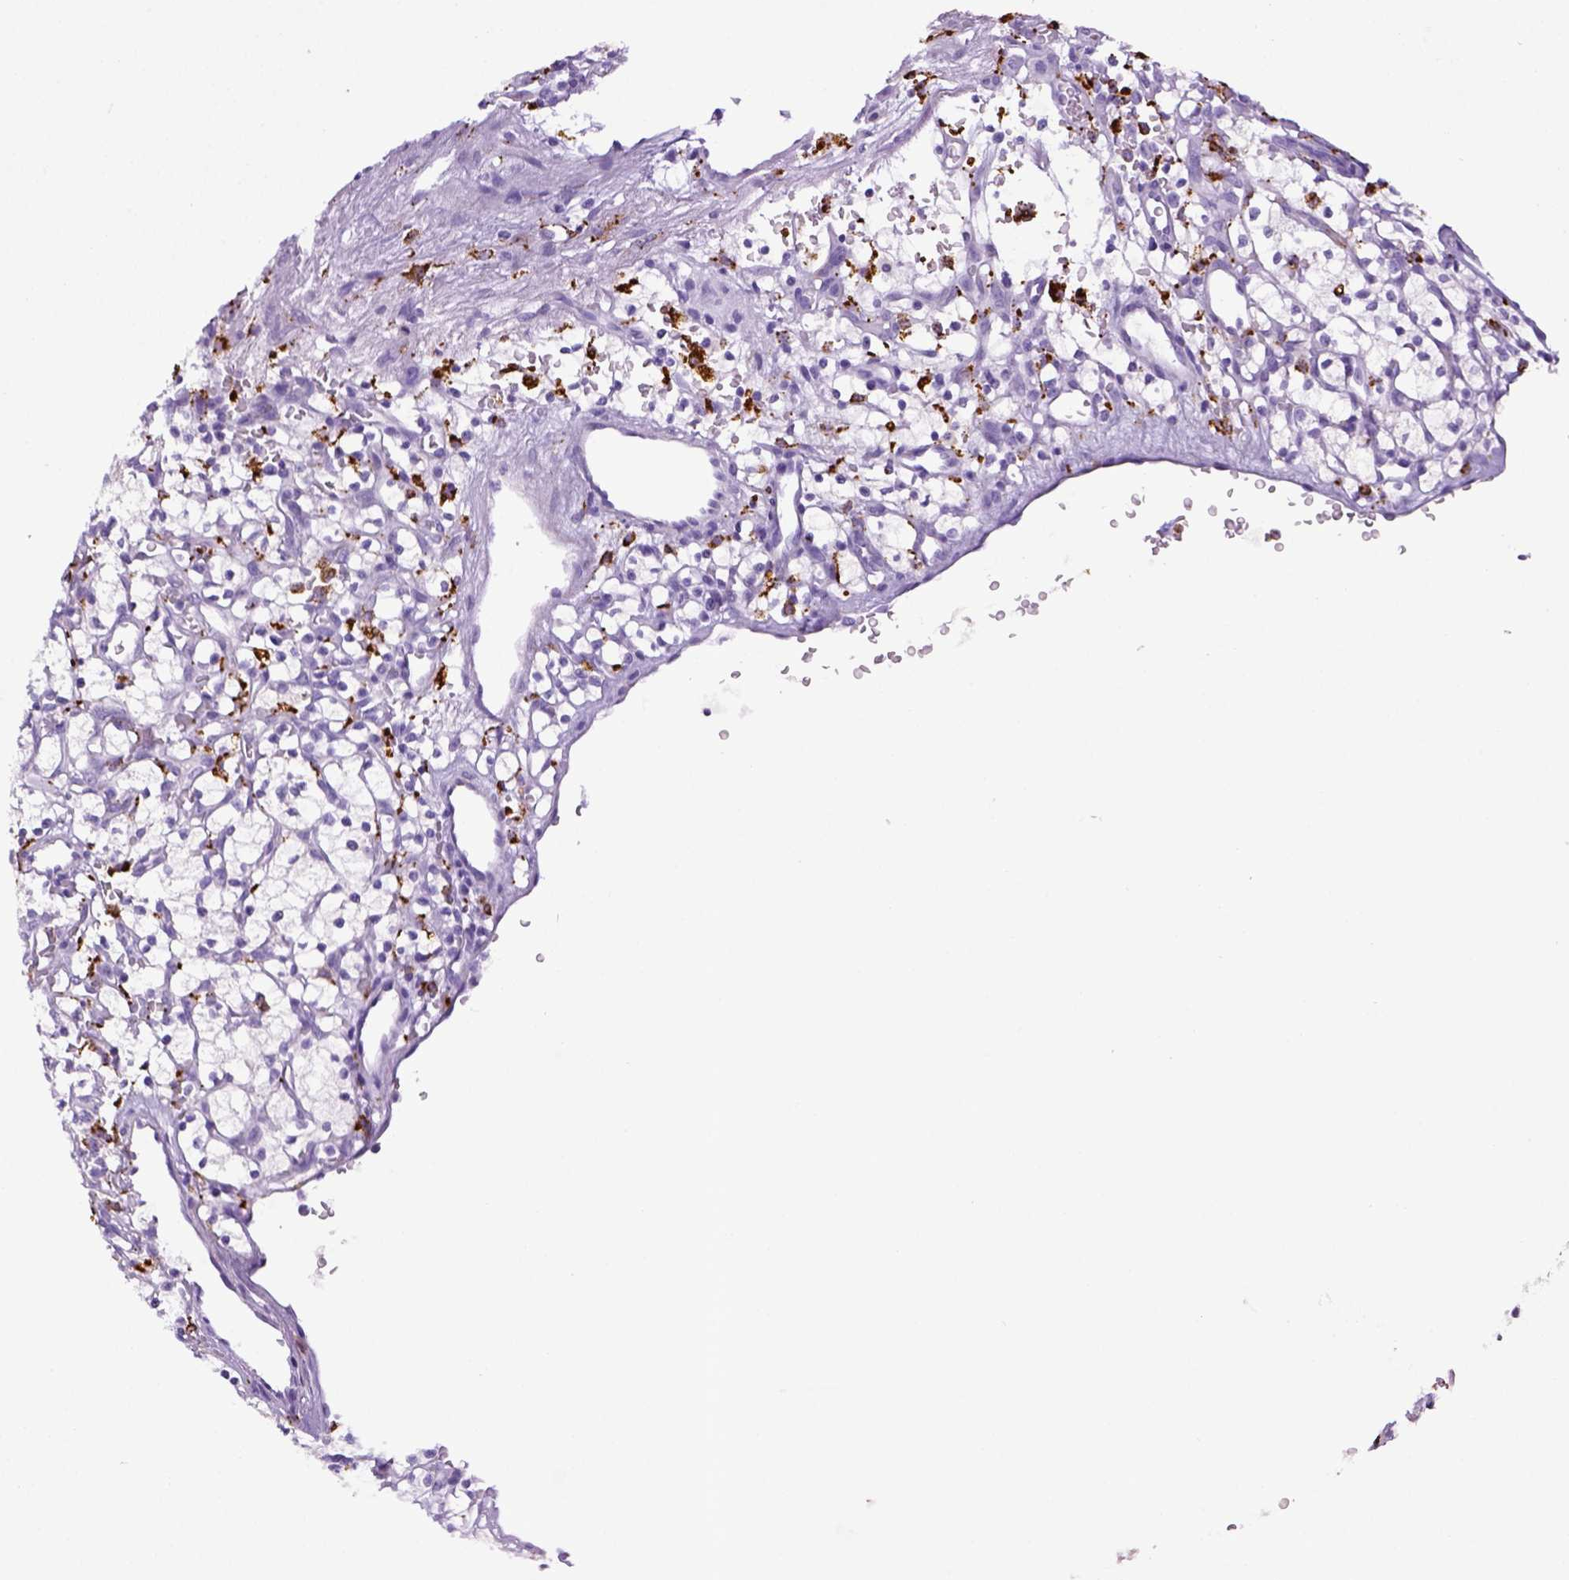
{"staining": {"intensity": "negative", "quantity": "none", "location": "none"}, "tissue": "renal cancer", "cell_type": "Tumor cells", "image_type": "cancer", "snomed": [{"axis": "morphology", "description": "Adenocarcinoma, NOS"}, {"axis": "topography", "description": "Kidney"}], "caption": "IHC photomicrograph of neoplastic tissue: human renal cancer (adenocarcinoma) stained with DAB reveals no significant protein staining in tumor cells.", "gene": "CD68", "patient": {"sex": "female", "age": 64}}